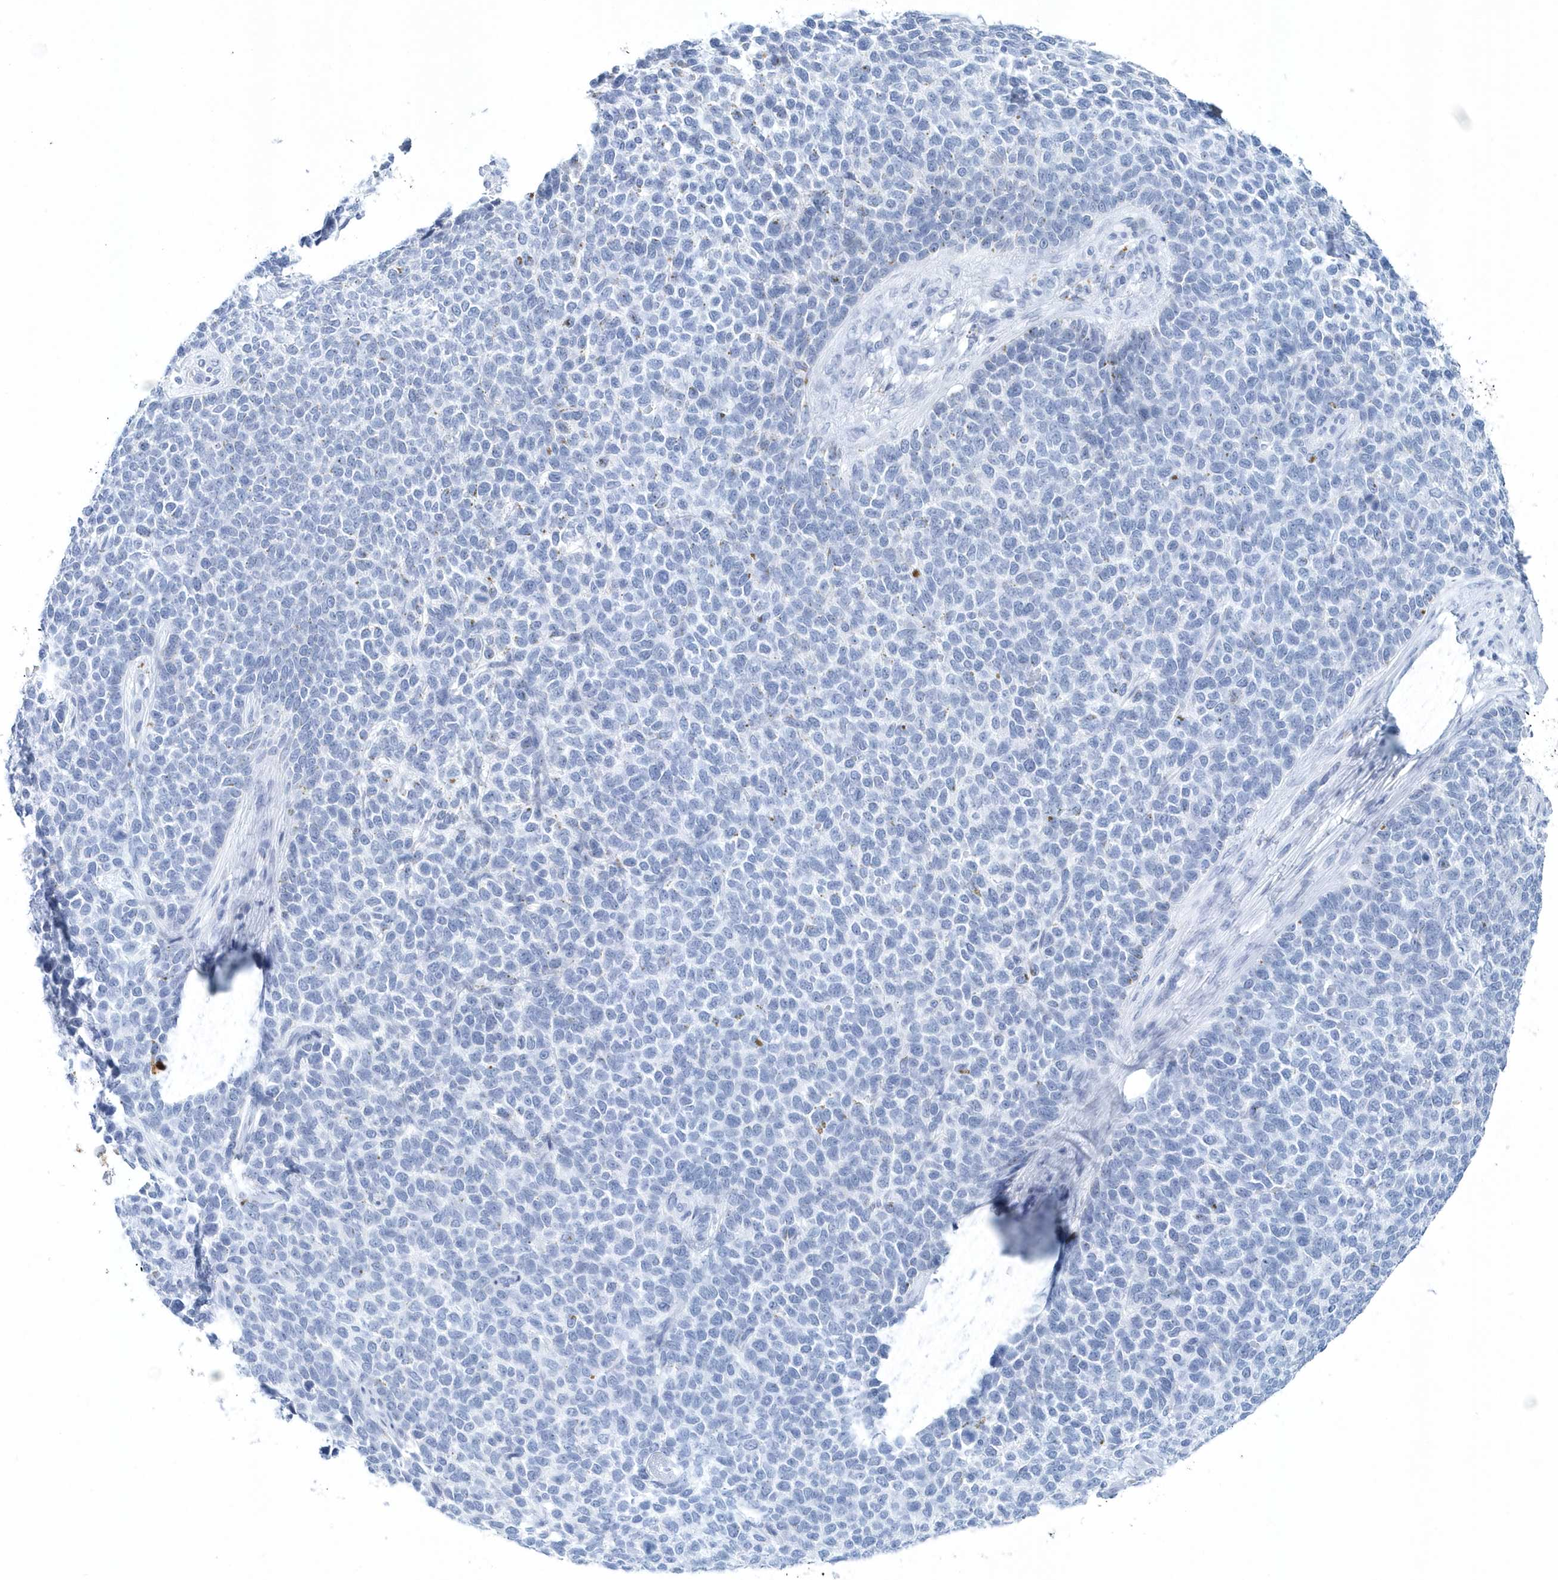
{"staining": {"intensity": "negative", "quantity": "none", "location": "none"}, "tissue": "skin cancer", "cell_type": "Tumor cells", "image_type": "cancer", "snomed": [{"axis": "morphology", "description": "Basal cell carcinoma"}, {"axis": "topography", "description": "Skin"}], "caption": "Tumor cells show no significant protein positivity in skin cancer (basal cell carcinoma). The staining is performed using DAB brown chromogen with nuclei counter-stained in using hematoxylin.", "gene": "PTPRO", "patient": {"sex": "female", "age": 84}}